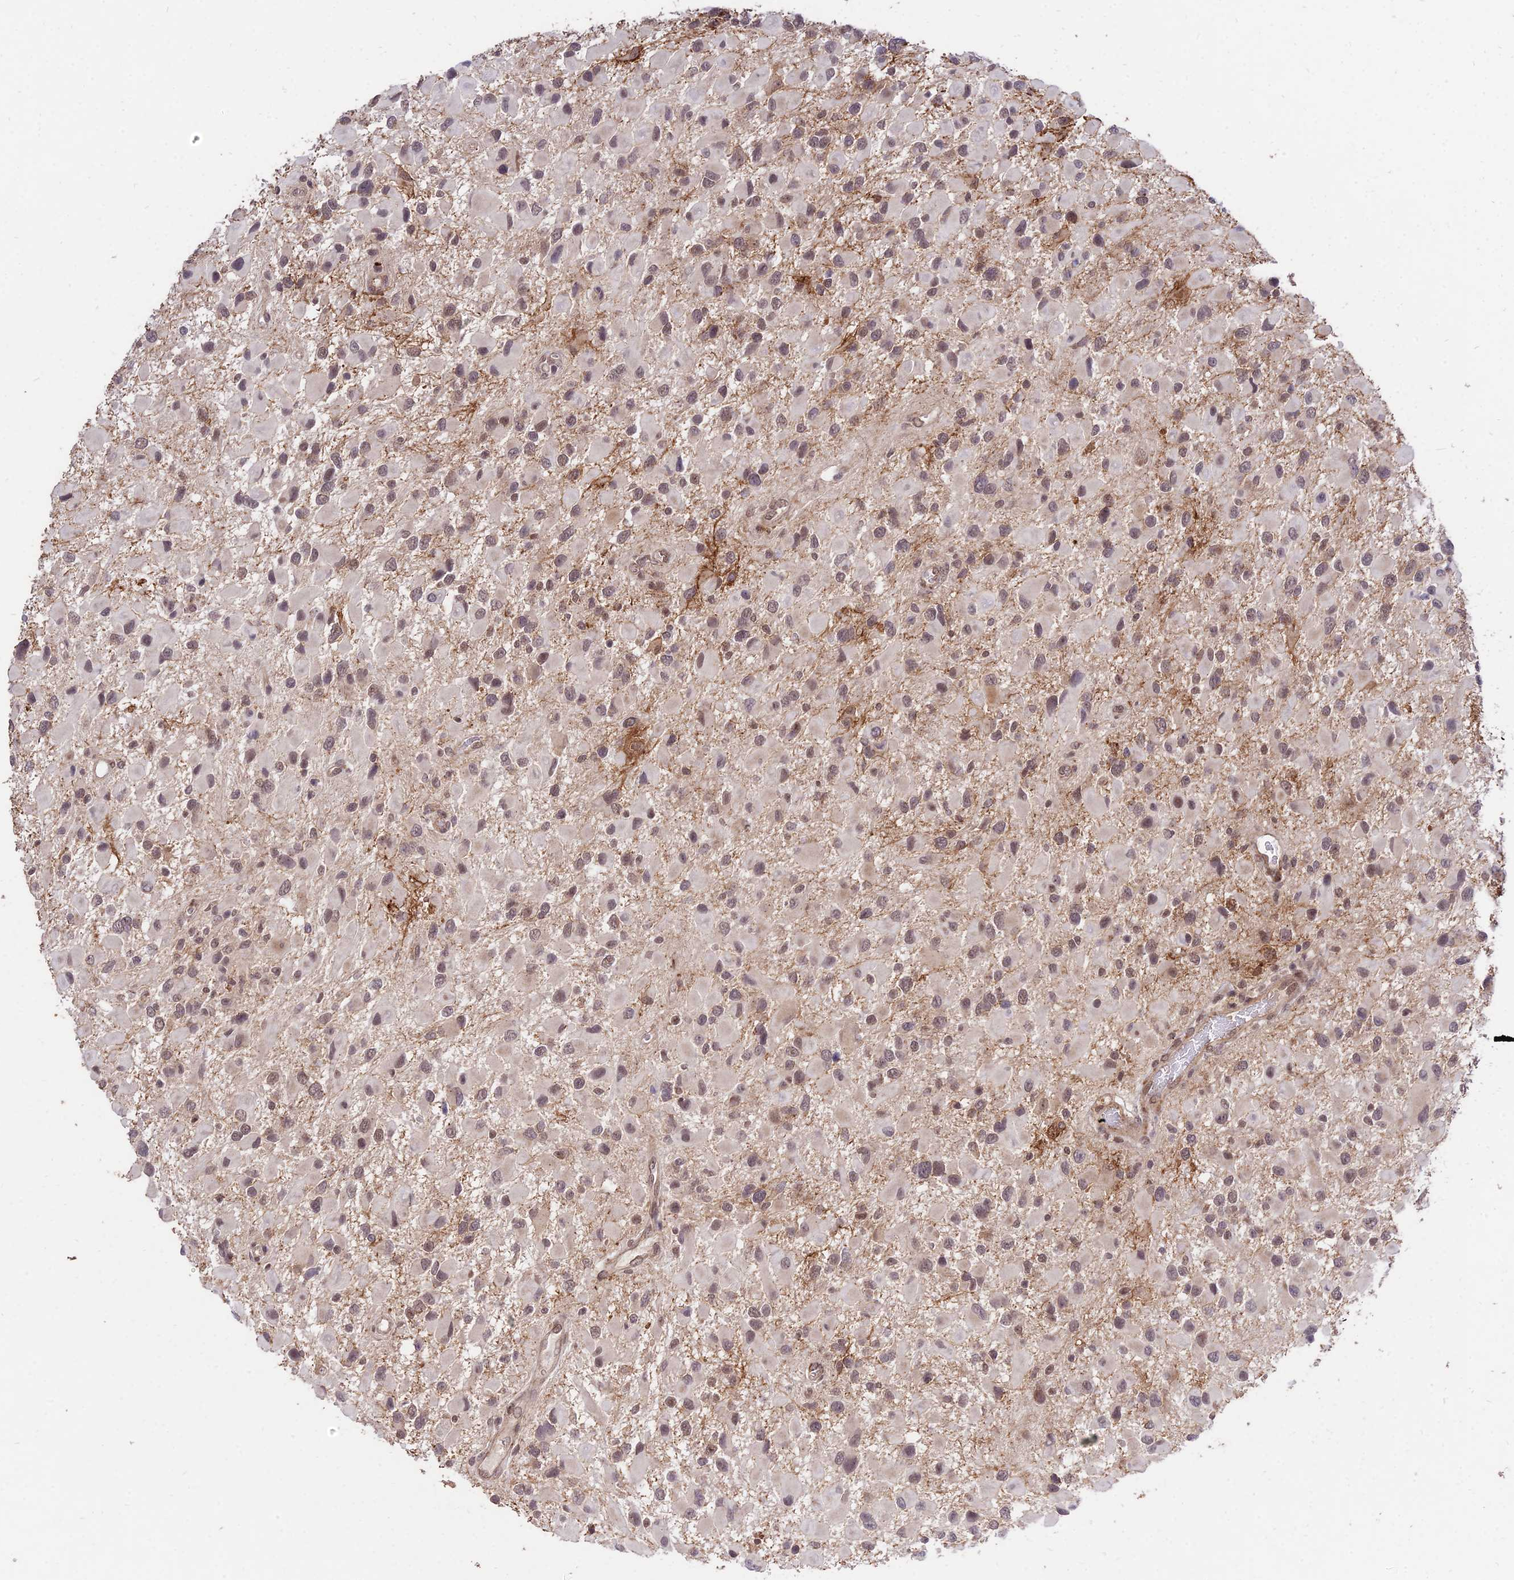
{"staining": {"intensity": "moderate", "quantity": ">75%", "location": "nuclear"}, "tissue": "glioma", "cell_type": "Tumor cells", "image_type": "cancer", "snomed": [{"axis": "morphology", "description": "Glioma, malignant, High grade"}, {"axis": "topography", "description": "Brain"}], "caption": "Glioma stained with DAB (3,3'-diaminobenzidine) immunohistochemistry reveals medium levels of moderate nuclear positivity in about >75% of tumor cells. (Brightfield microscopy of DAB IHC at high magnification).", "gene": "ZNF85", "patient": {"sex": "male", "age": 53}}